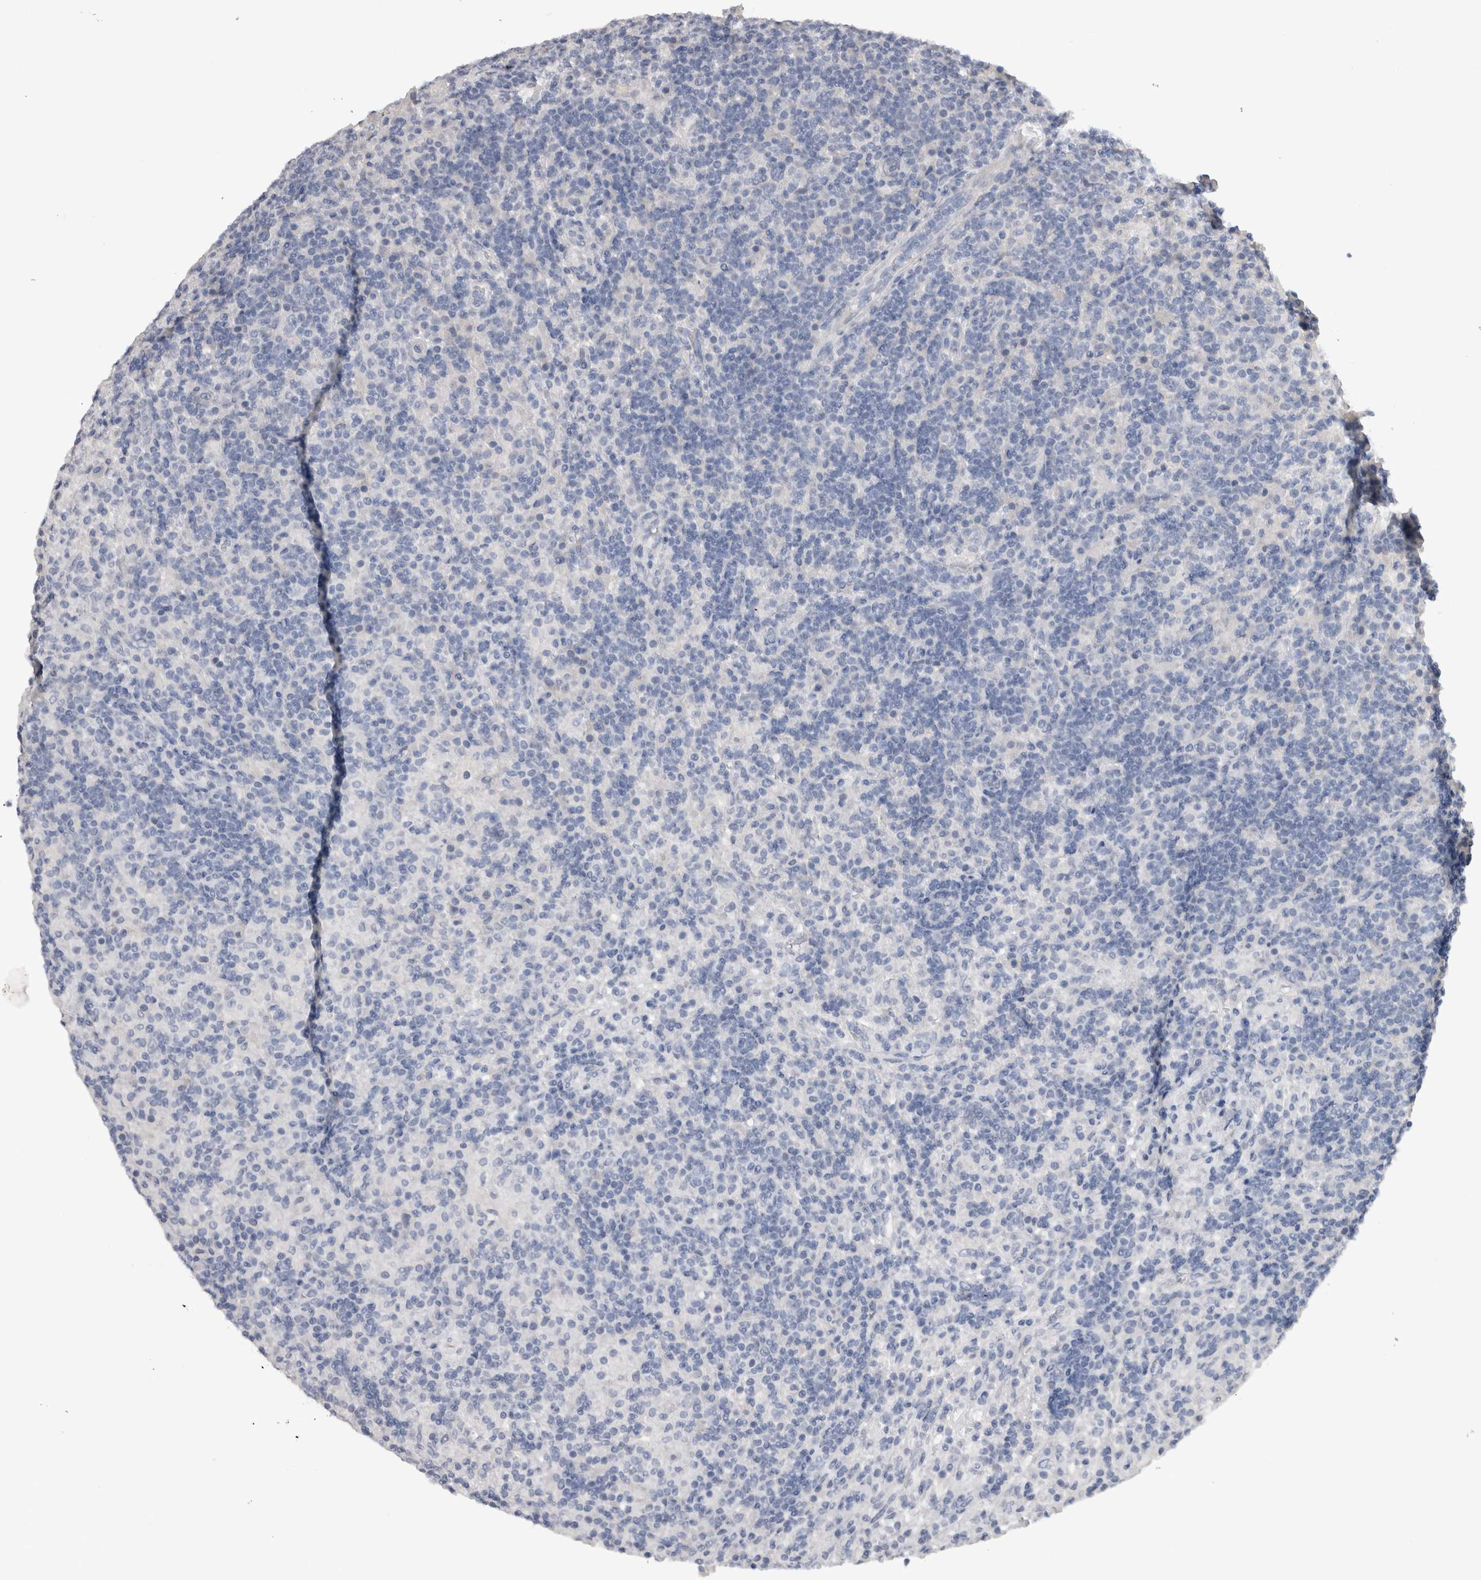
{"staining": {"intensity": "negative", "quantity": "none", "location": "none"}, "tissue": "lymphoma", "cell_type": "Tumor cells", "image_type": "cancer", "snomed": [{"axis": "morphology", "description": "Hodgkin's disease, NOS"}, {"axis": "topography", "description": "Lymph node"}], "caption": "Immunohistochemistry (IHC) of human Hodgkin's disease demonstrates no expression in tumor cells.", "gene": "ADAM2", "patient": {"sex": "male", "age": 70}}